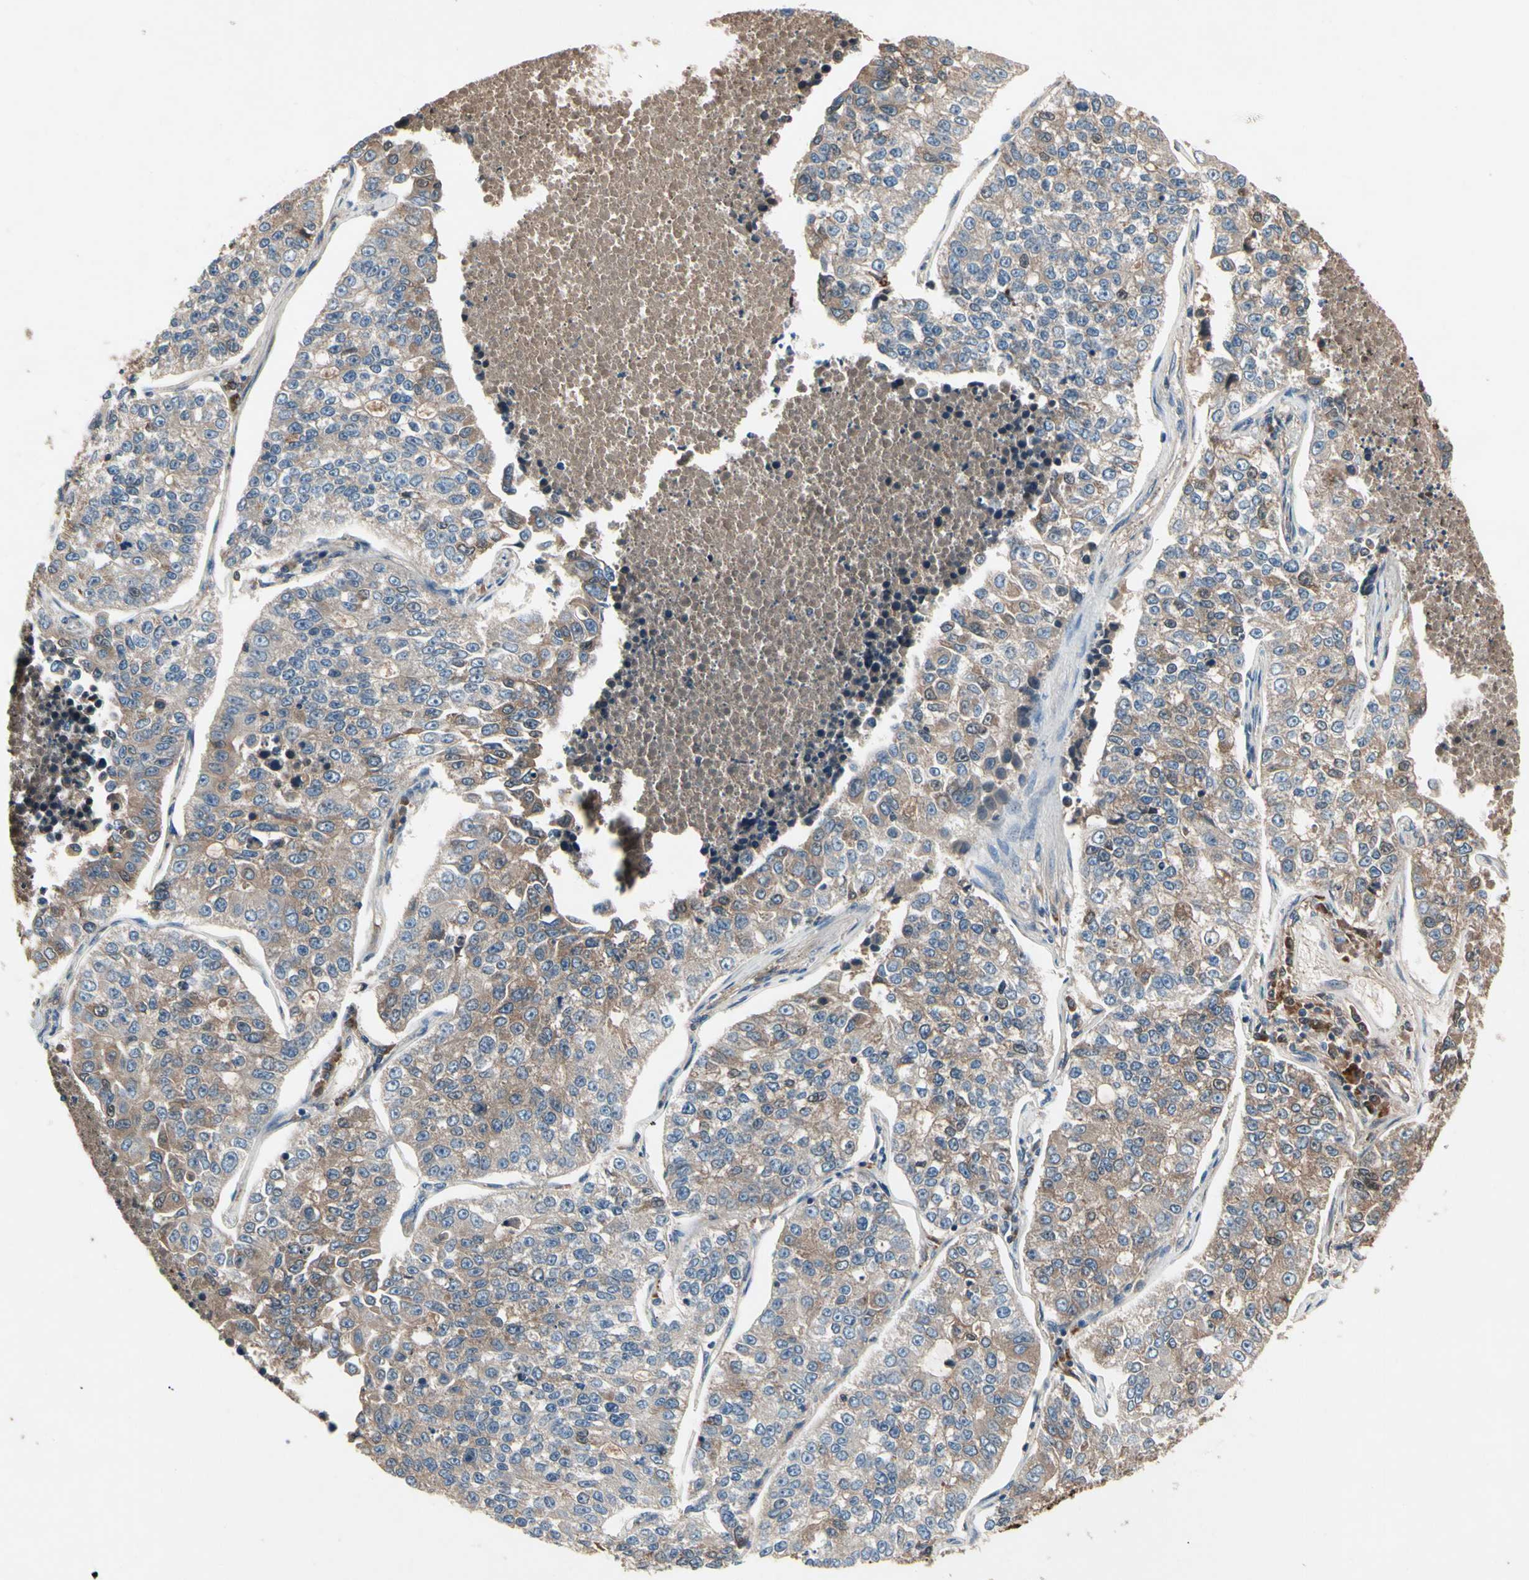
{"staining": {"intensity": "weak", "quantity": ">75%", "location": "cytoplasmic/membranous"}, "tissue": "lung cancer", "cell_type": "Tumor cells", "image_type": "cancer", "snomed": [{"axis": "morphology", "description": "Adenocarcinoma, NOS"}, {"axis": "topography", "description": "Lung"}], "caption": "Brown immunohistochemical staining in human lung cancer exhibits weak cytoplasmic/membranous staining in approximately >75% of tumor cells.", "gene": "IL1RL1", "patient": {"sex": "male", "age": 49}}